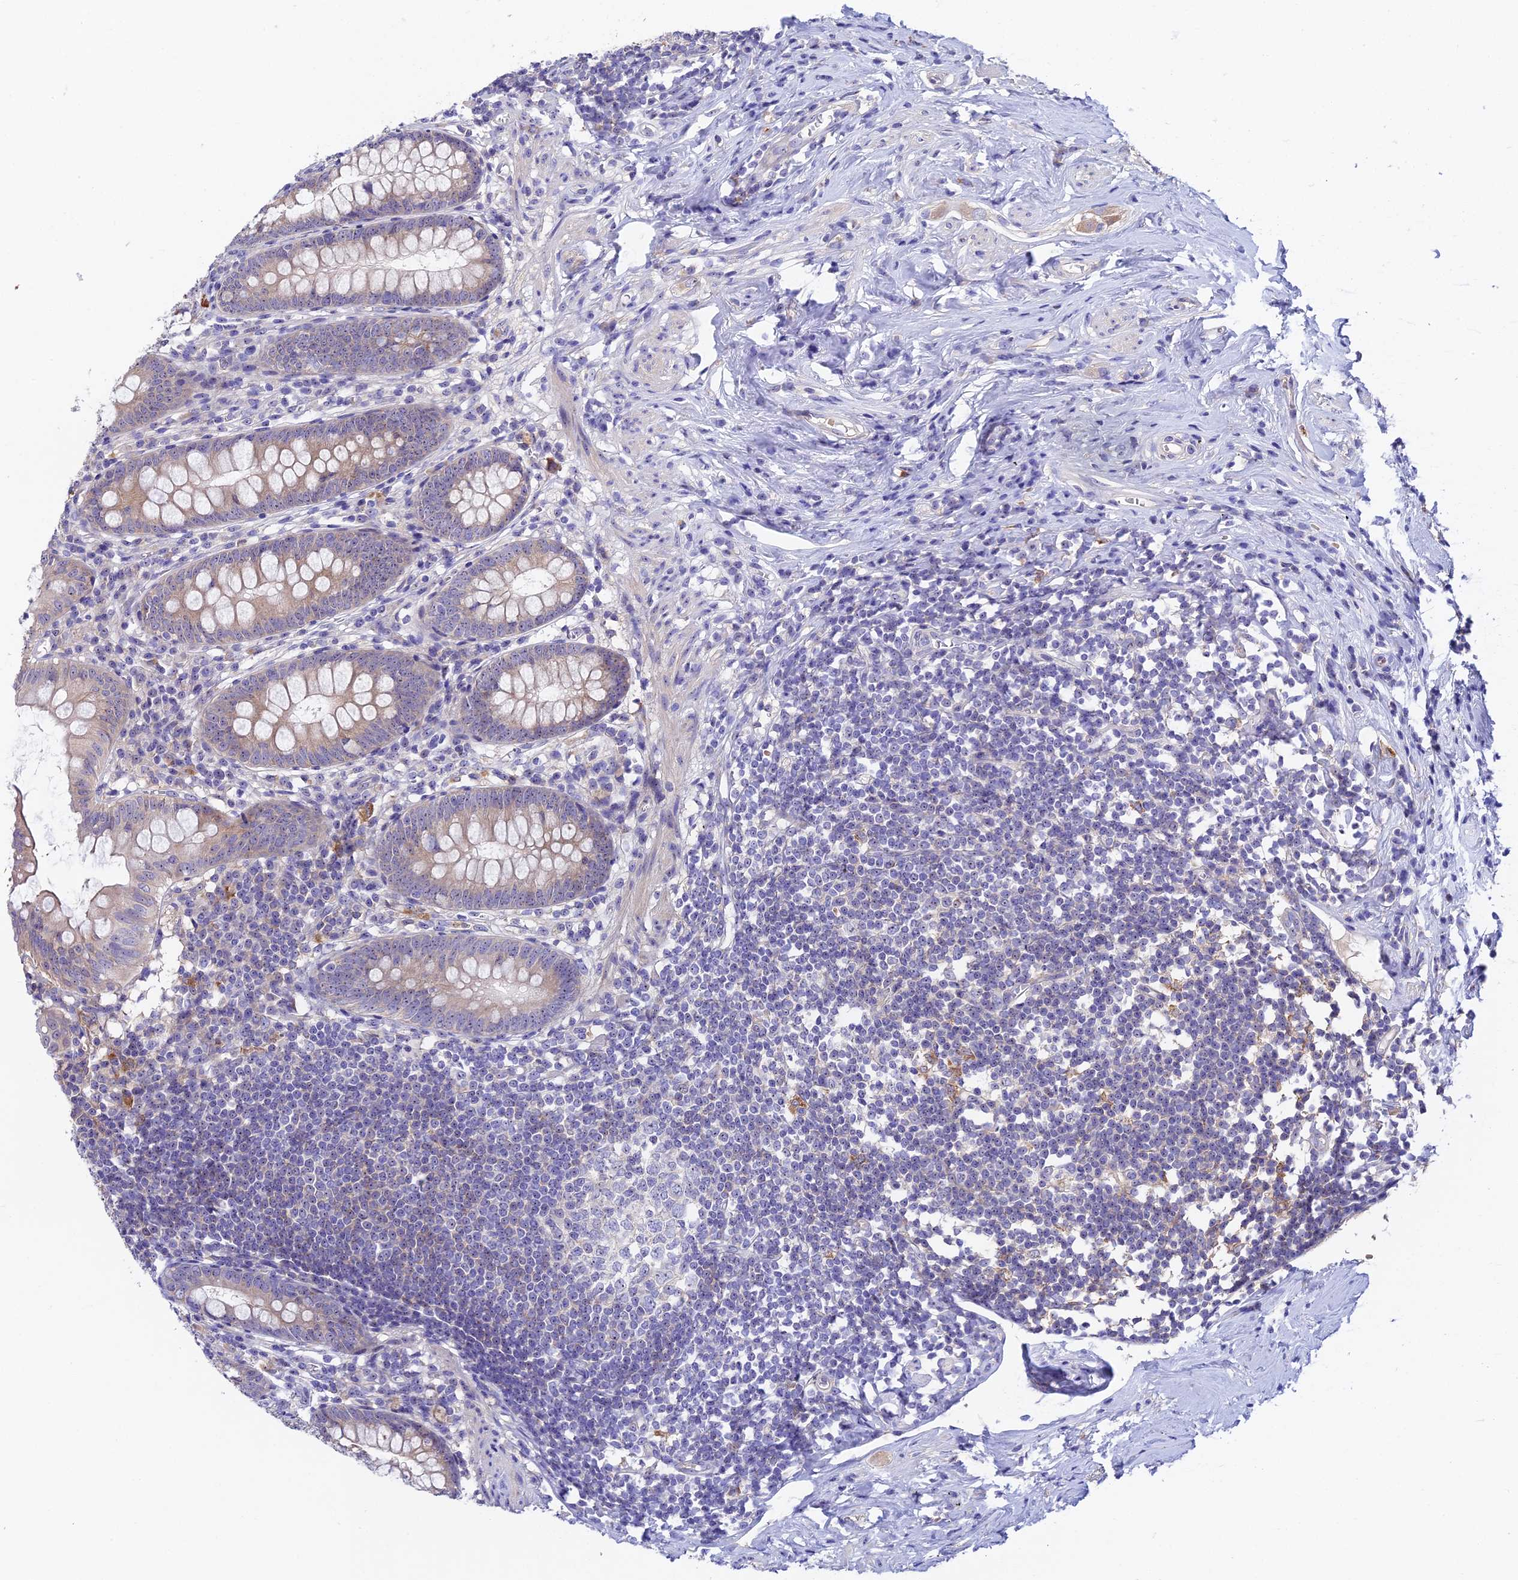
{"staining": {"intensity": "weak", "quantity": "<25%", "location": "cytoplasmic/membranous"}, "tissue": "appendix", "cell_type": "Glandular cells", "image_type": "normal", "snomed": [{"axis": "morphology", "description": "Normal tissue, NOS"}, {"axis": "topography", "description": "Appendix"}], "caption": "This histopathology image is of normal appendix stained with IHC to label a protein in brown with the nuclei are counter-stained blue. There is no staining in glandular cells. The staining is performed using DAB (3,3'-diaminobenzidine) brown chromogen with nuclei counter-stained in using hematoxylin.", "gene": "DUSP29", "patient": {"sex": "female", "age": 51}}